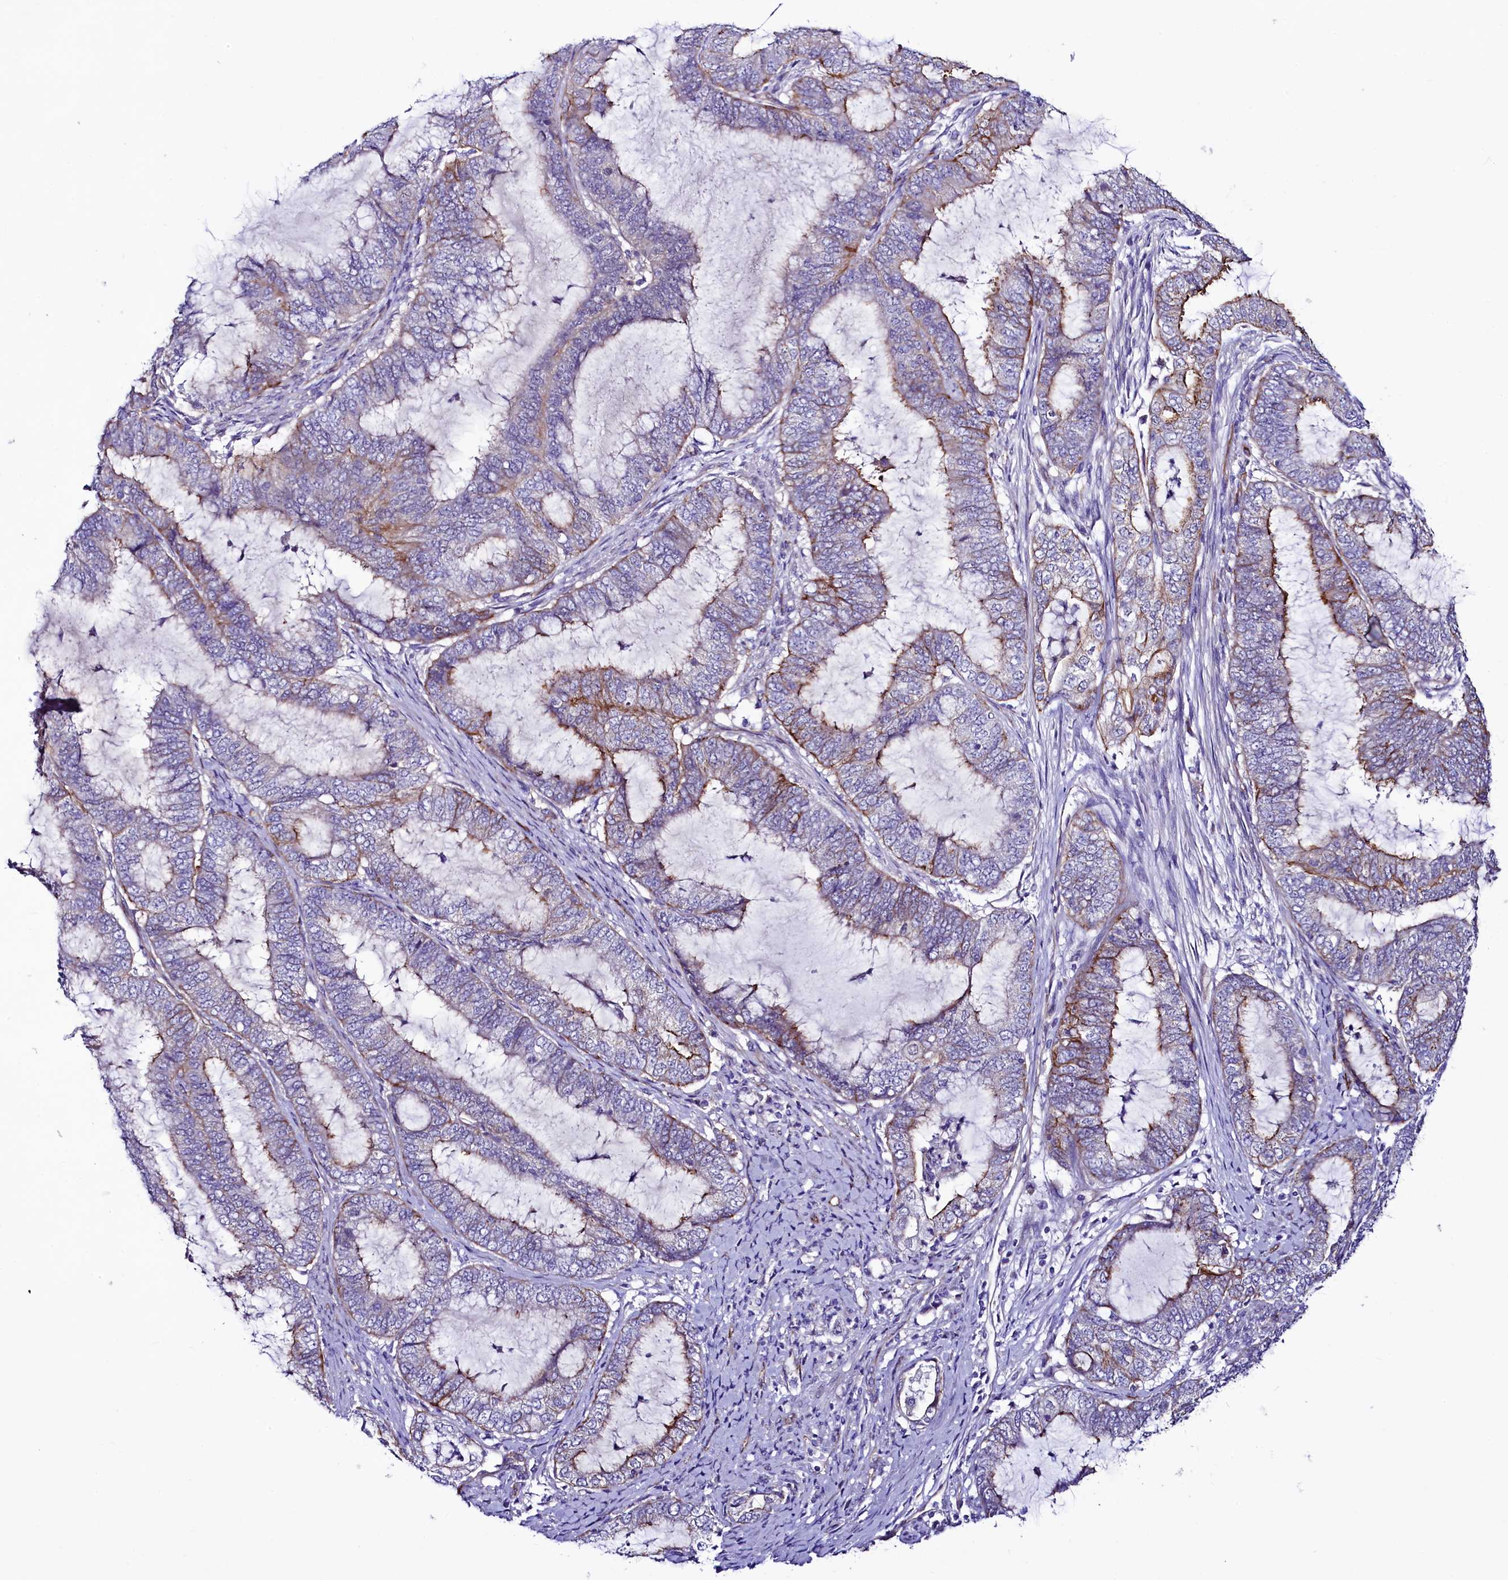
{"staining": {"intensity": "moderate", "quantity": "<25%", "location": "cytoplasmic/membranous"}, "tissue": "endometrial cancer", "cell_type": "Tumor cells", "image_type": "cancer", "snomed": [{"axis": "morphology", "description": "Adenocarcinoma, NOS"}, {"axis": "topography", "description": "Endometrium"}], "caption": "High-magnification brightfield microscopy of endometrial cancer (adenocarcinoma) stained with DAB (brown) and counterstained with hematoxylin (blue). tumor cells exhibit moderate cytoplasmic/membranous staining is identified in about<25% of cells. (DAB IHC, brown staining for protein, blue staining for nuclei).", "gene": "SLF1", "patient": {"sex": "female", "age": 51}}